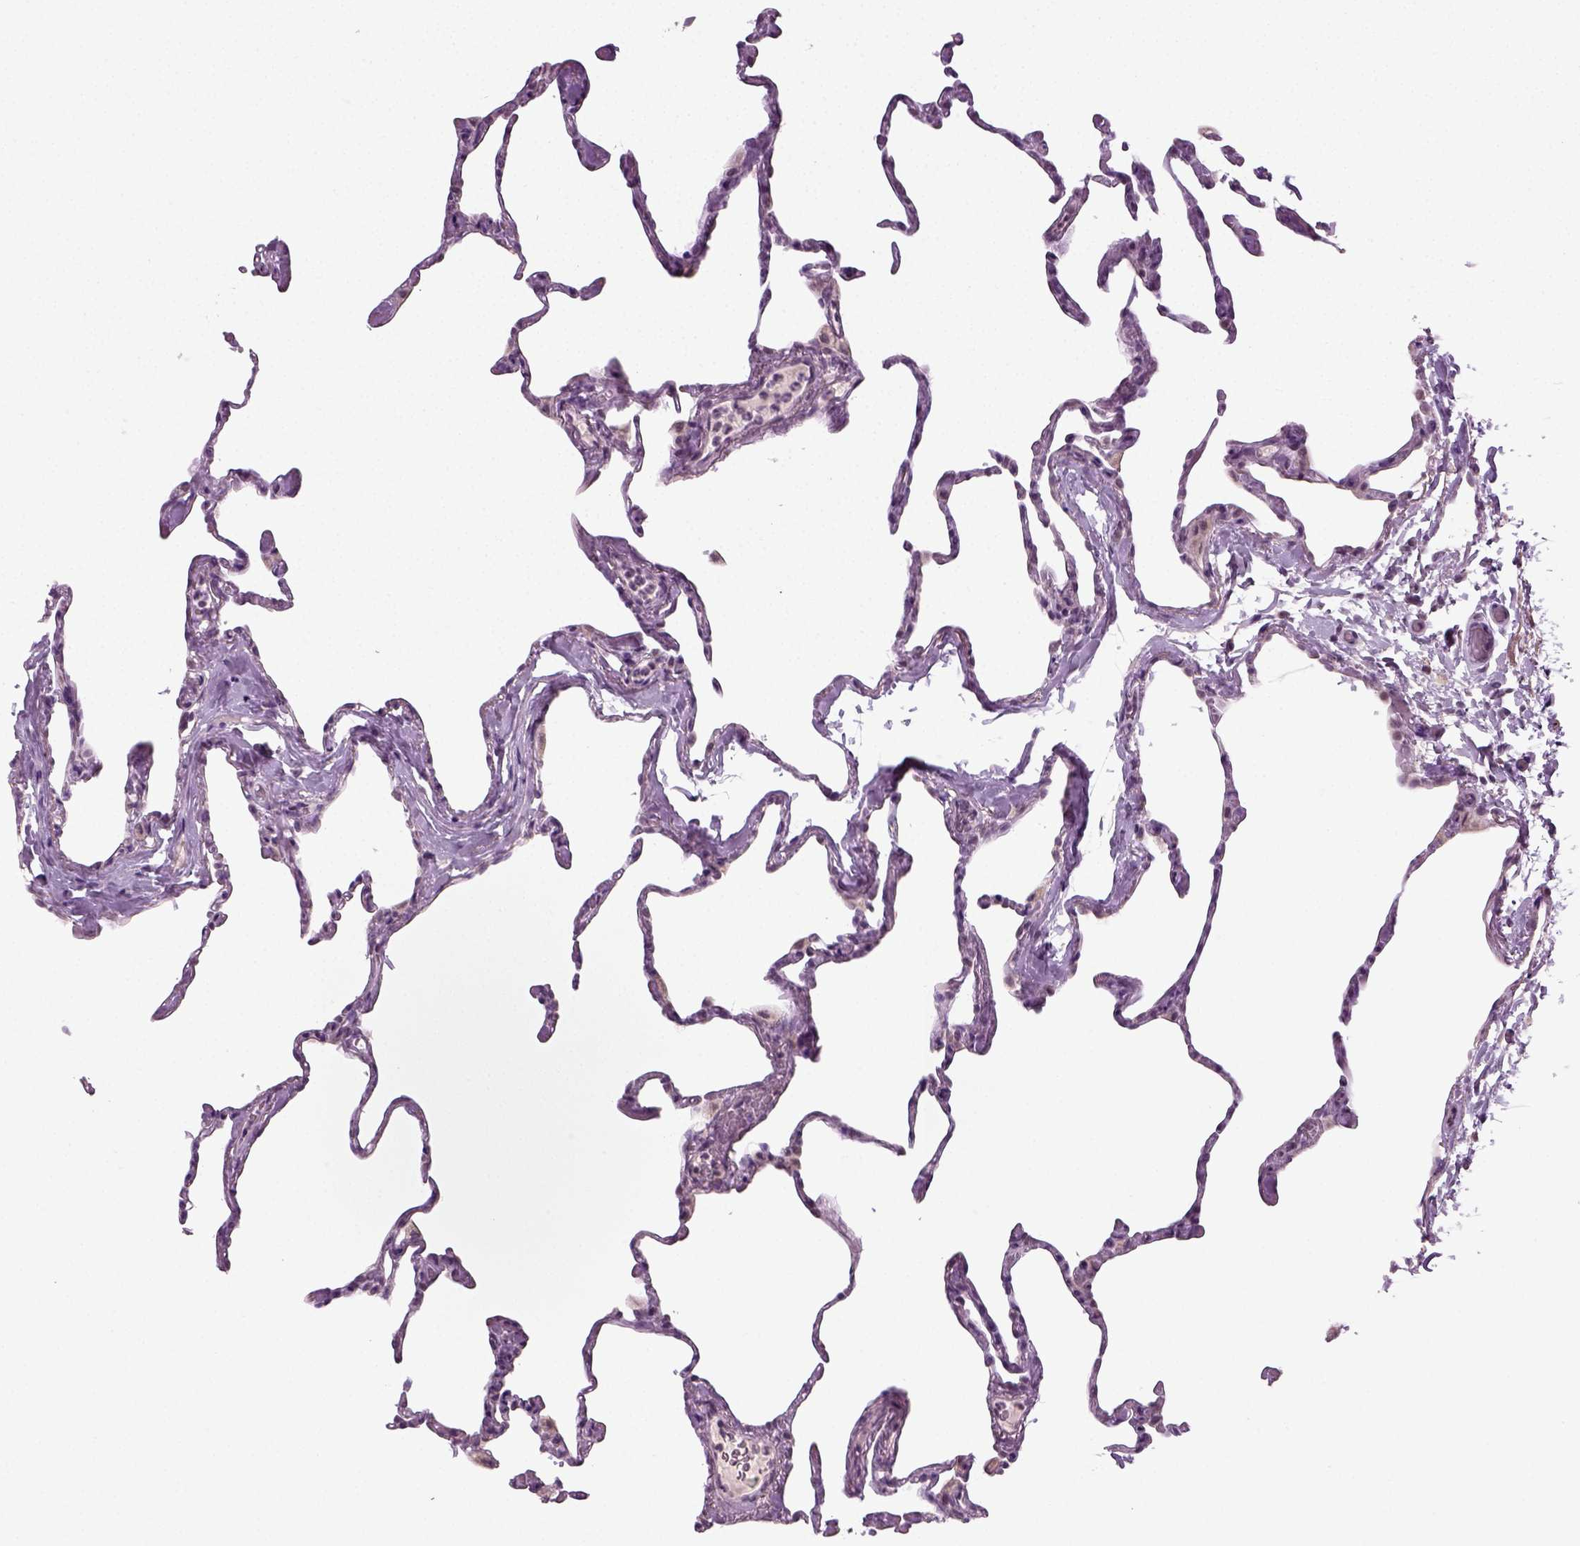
{"staining": {"intensity": "negative", "quantity": "none", "location": "none"}, "tissue": "lung", "cell_type": "Alveolar cells", "image_type": "normal", "snomed": [{"axis": "morphology", "description": "Normal tissue, NOS"}, {"axis": "topography", "description": "Lung"}], "caption": "Immunohistochemistry image of benign lung stained for a protein (brown), which shows no expression in alveolar cells.", "gene": "SYNGAP1", "patient": {"sex": "male", "age": 65}}